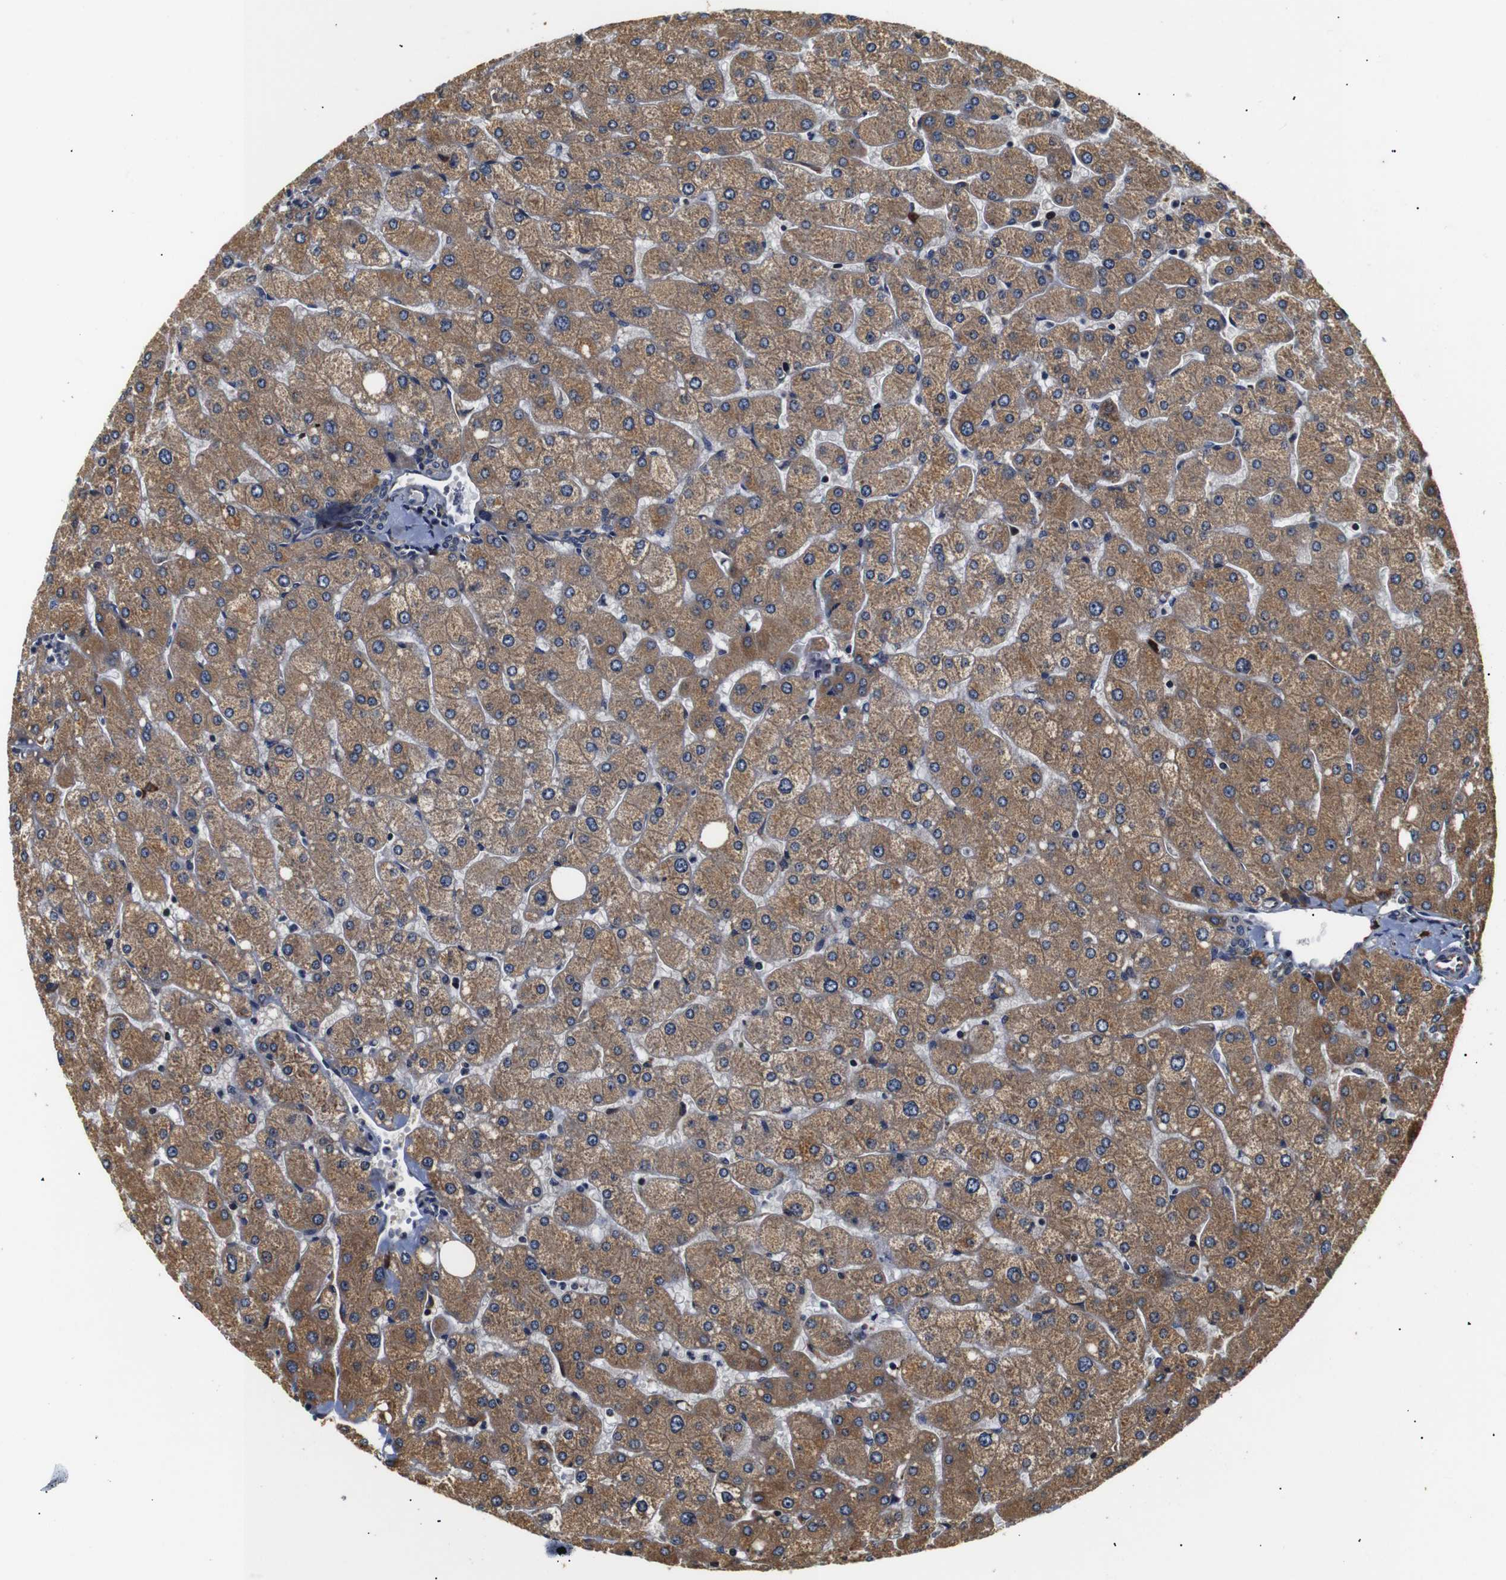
{"staining": {"intensity": "weak", "quantity": "<25%", "location": "cytoplasmic/membranous"}, "tissue": "liver", "cell_type": "Cholangiocytes", "image_type": "normal", "snomed": [{"axis": "morphology", "description": "Normal tissue, NOS"}, {"axis": "topography", "description": "Liver"}], "caption": "Micrograph shows no significant protein staining in cholangiocytes of normal liver. (IHC, brightfield microscopy, high magnification).", "gene": "HHIP", "patient": {"sex": "male", "age": 55}}